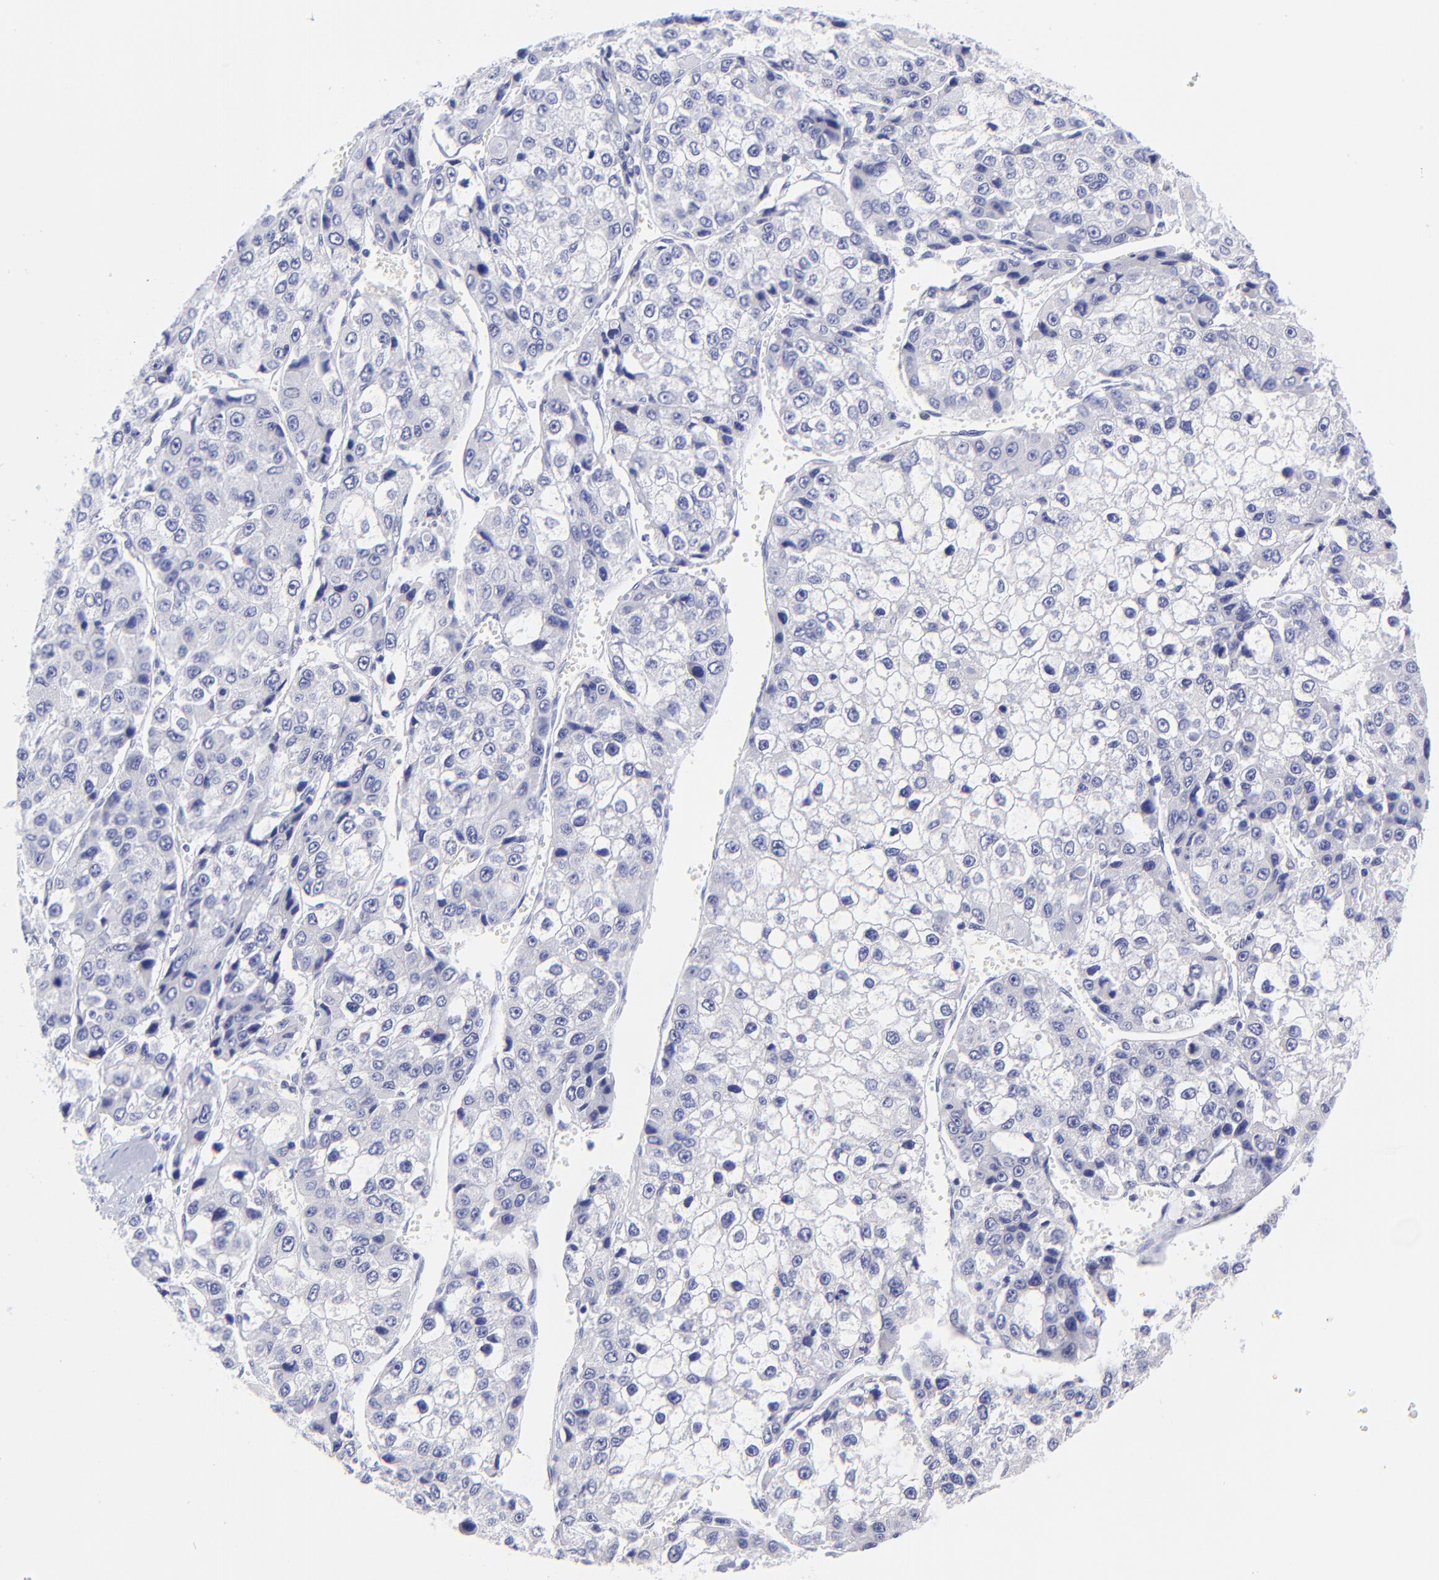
{"staining": {"intensity": "negative", "quantity": "none", "location": "none"}, "tissue": "liver cancer", "cell_type": "Tumor cells", "image_type": "cancer", "snomed": [{"axis": "morphology", "description": "Carcinoma, Hepatocellular, NOS"}, {"axis": "topography", "description": "Liver"}], "caption": "A high-resolution photomicrograph shows immunohistochemistry (IHC) staining of liver cancer, which displays no significant staining in tumor cells.", "gene": "KLF4", "patient": {"sex": "female", "age": 66}}